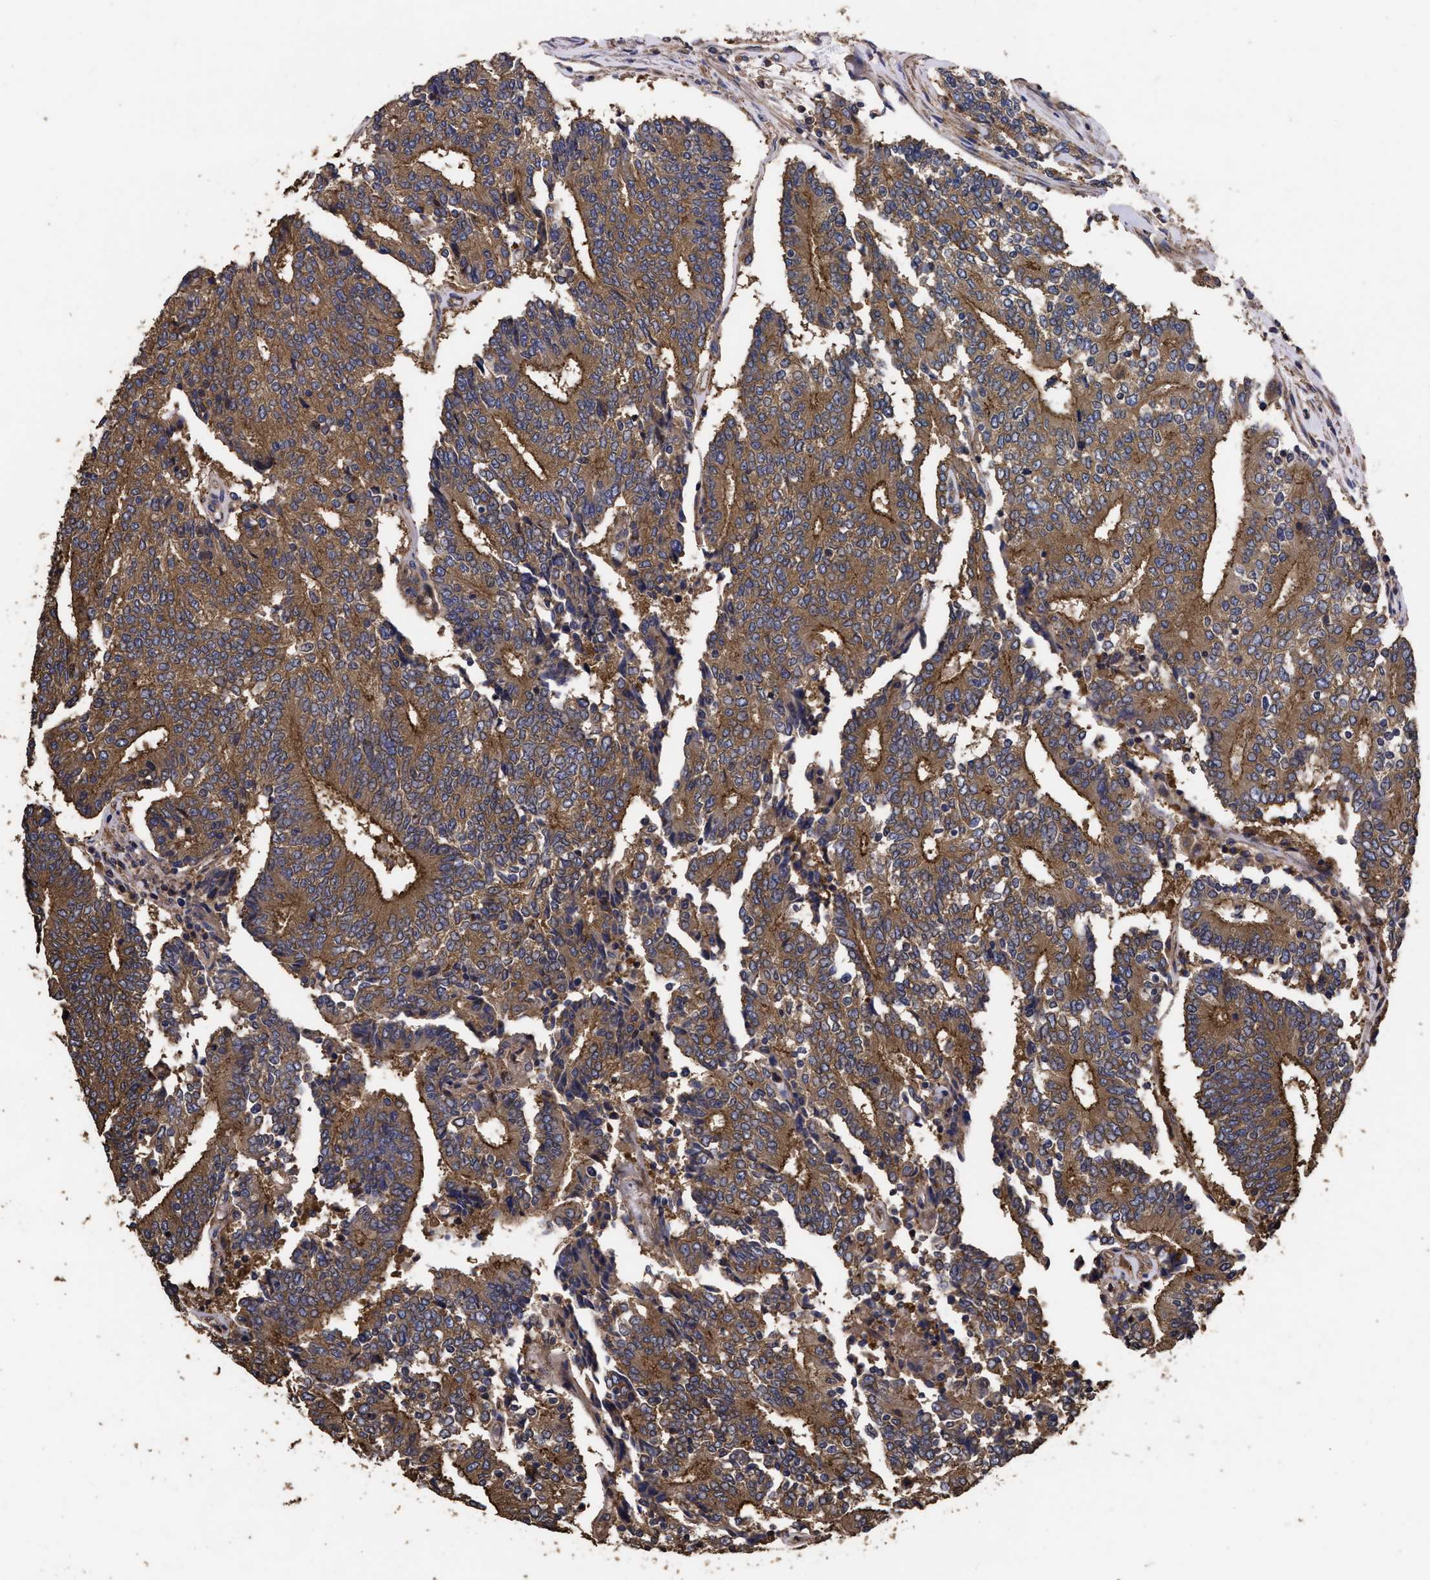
{"staining": {"intensity": "strong", "quantity": ">75%", "location": "cytoplasmic/membranous"}, "tissue": "prostate cancer", "cell_type": "Tumor cells", "image_type": "cancer", "snomed": [{"axis": "morphology", "description": "Normal tissue, NOS"}, {"axis": "morphology", "description": "Adenocarcinoma, High grade"}, {"axis": "topography", "description": "Prostate"}, {"axis": "topography", "description": "Seminal veicle"}], "caption": "Prostate adenocarcinoma (high-grade) stained with a protein marker shows strong staining in tumor cells.", "gene": "MARS1", "patient": {"sex": "male", "age": 55}}